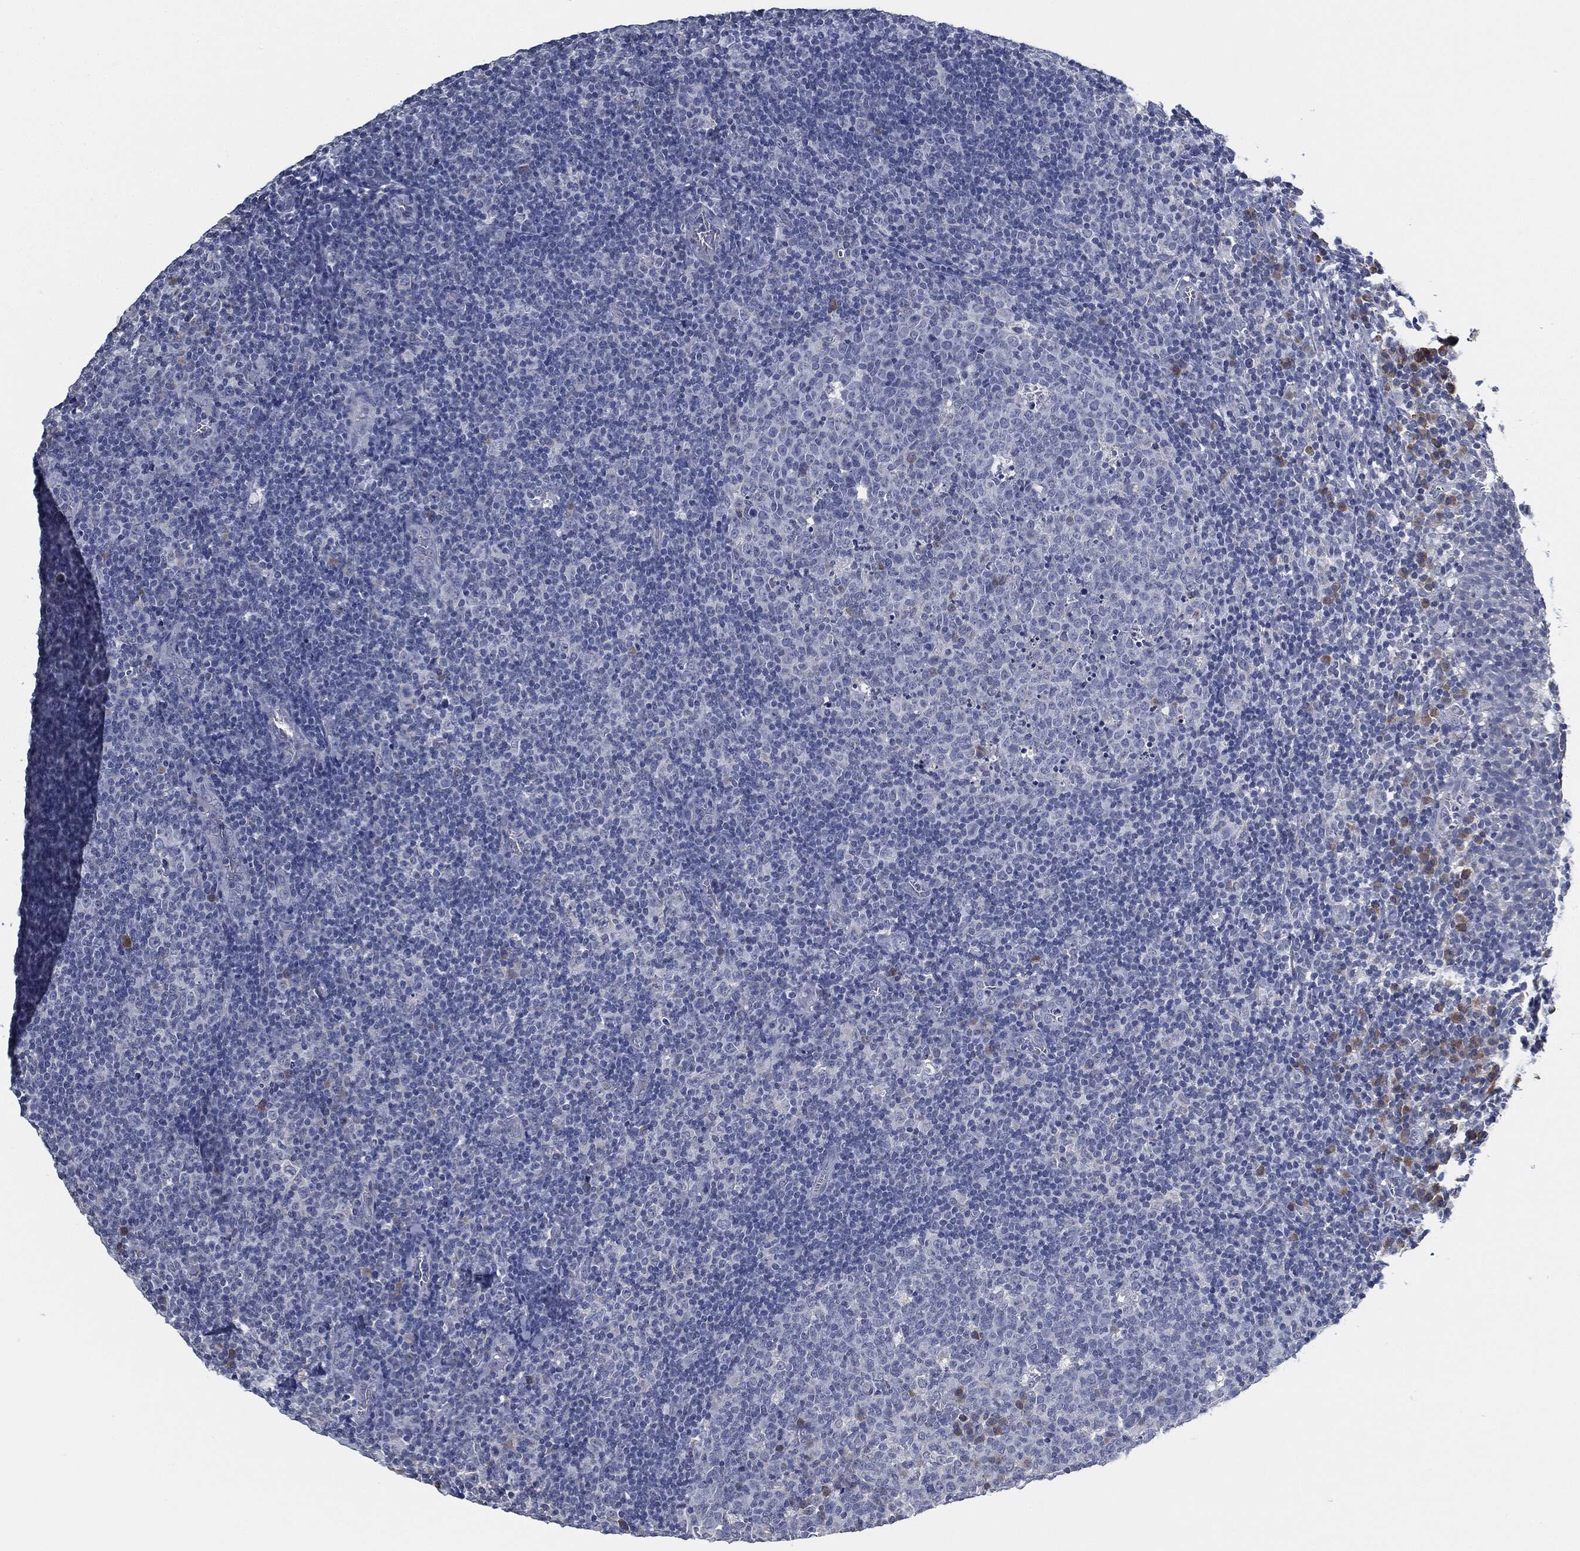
{"staining": {"intensity": "negative", "quantity": "none", "location": "none"}, "tissue": "tonsil", "cell_type": "Germinal center cells", "image_type": "normal", "snomed": [{"axis": "morphology", "description": "Normal tissue, NOS"}, {"axis": "topography", "description": "Tonsil"}], "caption": "Germinal center cells show no significant protein positivity in normal tonsil. (DAB (3,3'-diaminobenzidine) immunohistochemistry, high magnification).", "gene": "IL2RG", "patient": {"sex": "female", "age": 5}}